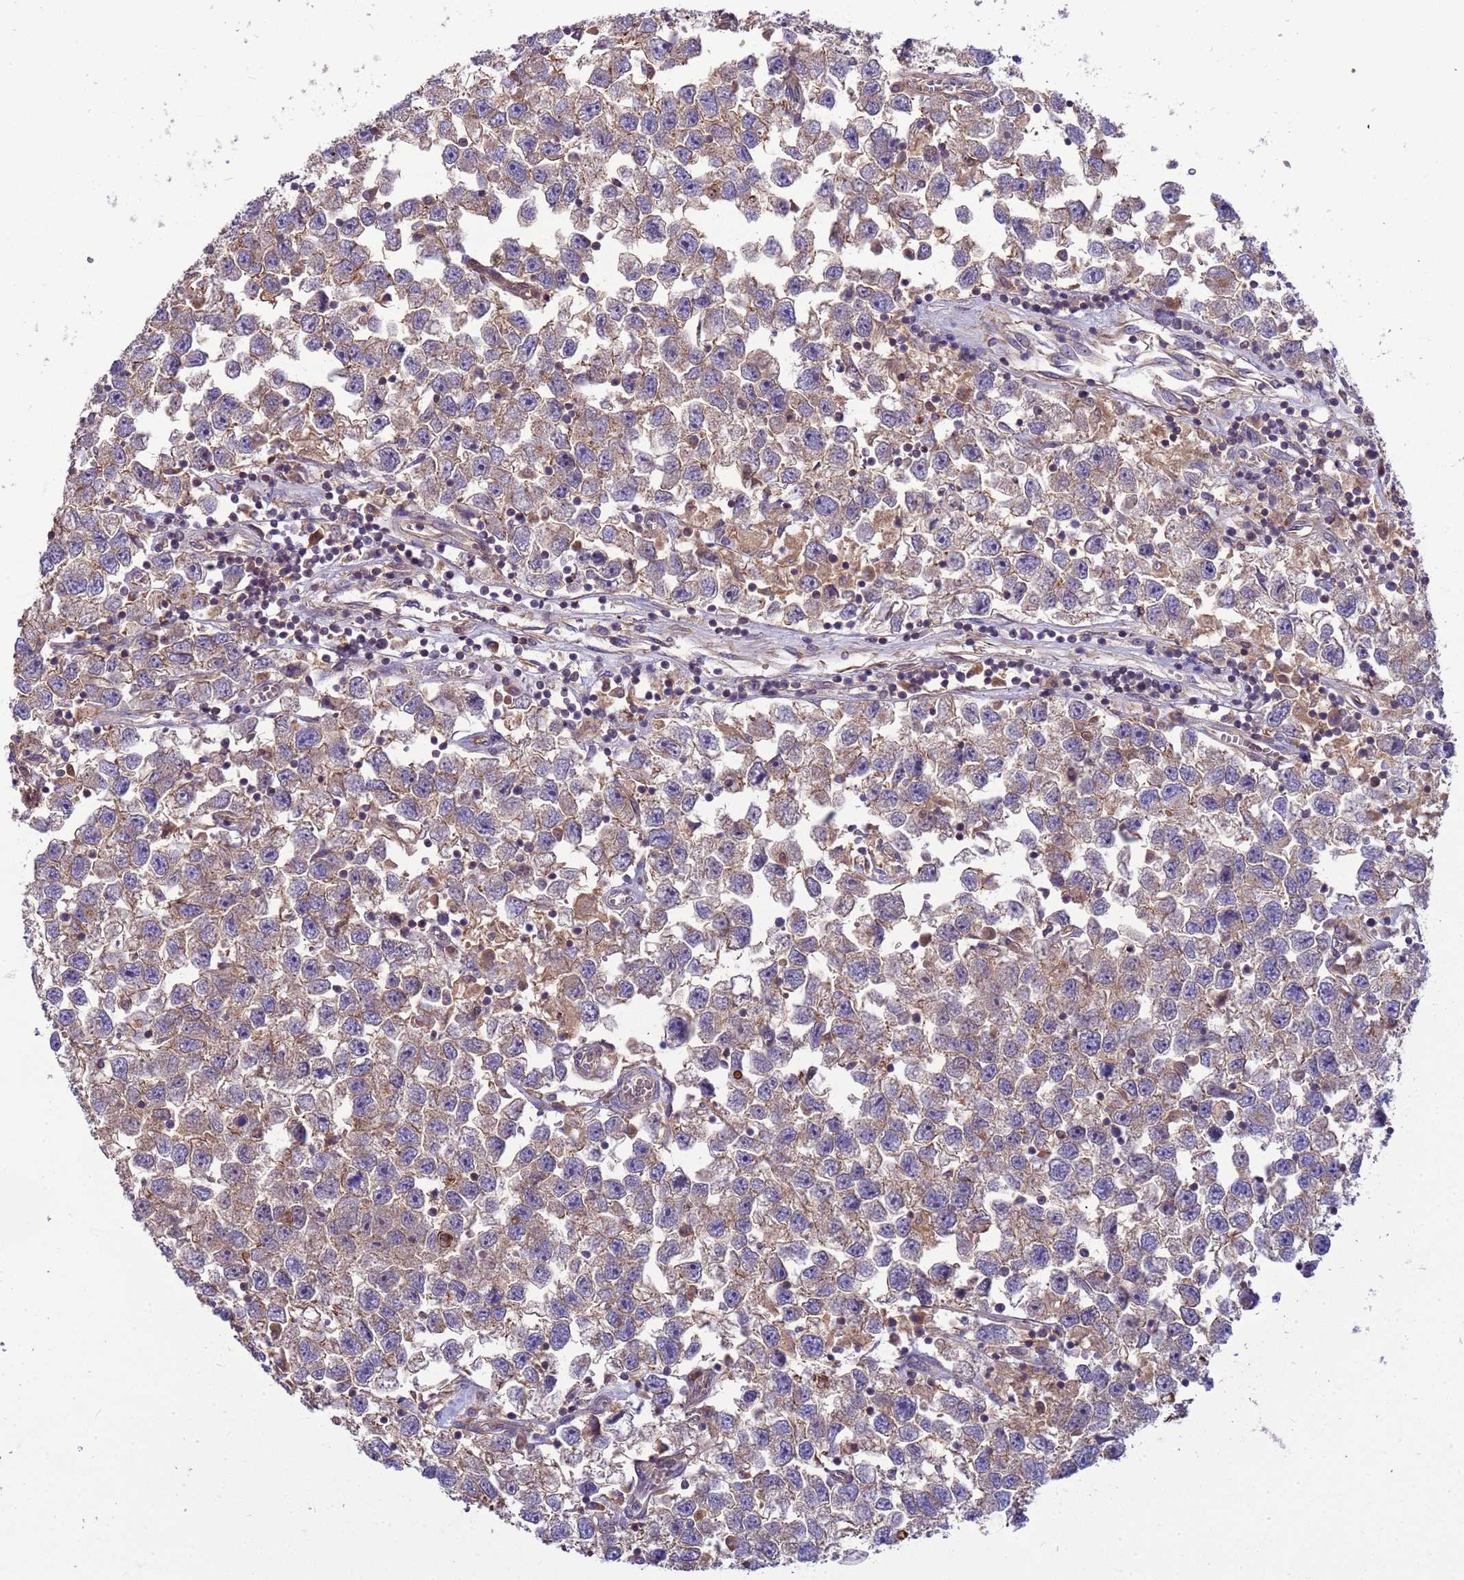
{"staining": {"intensity": "weak", "quantity": "25%-75%", "location": "cytoplasmic/membranous"}, "tissue": "testis cancer", "cell_type": "Tumor cells", "image_type": "cancer", "snomed": [{"axis": "morphology", "description": "Seminoma, NOS"}, {"axis": "topography", "description": "Testis"}], "caption": "A high-resolution photomicrograph shows immunohistochemistry (IHC) staining of testis cancer (seminoma), which exhibits weak cytoplasmic/membranous staining in about 25%-75% of tumor cells.", "gene": "SMCO3", "patient": {"sex": "male", "age": 26}}